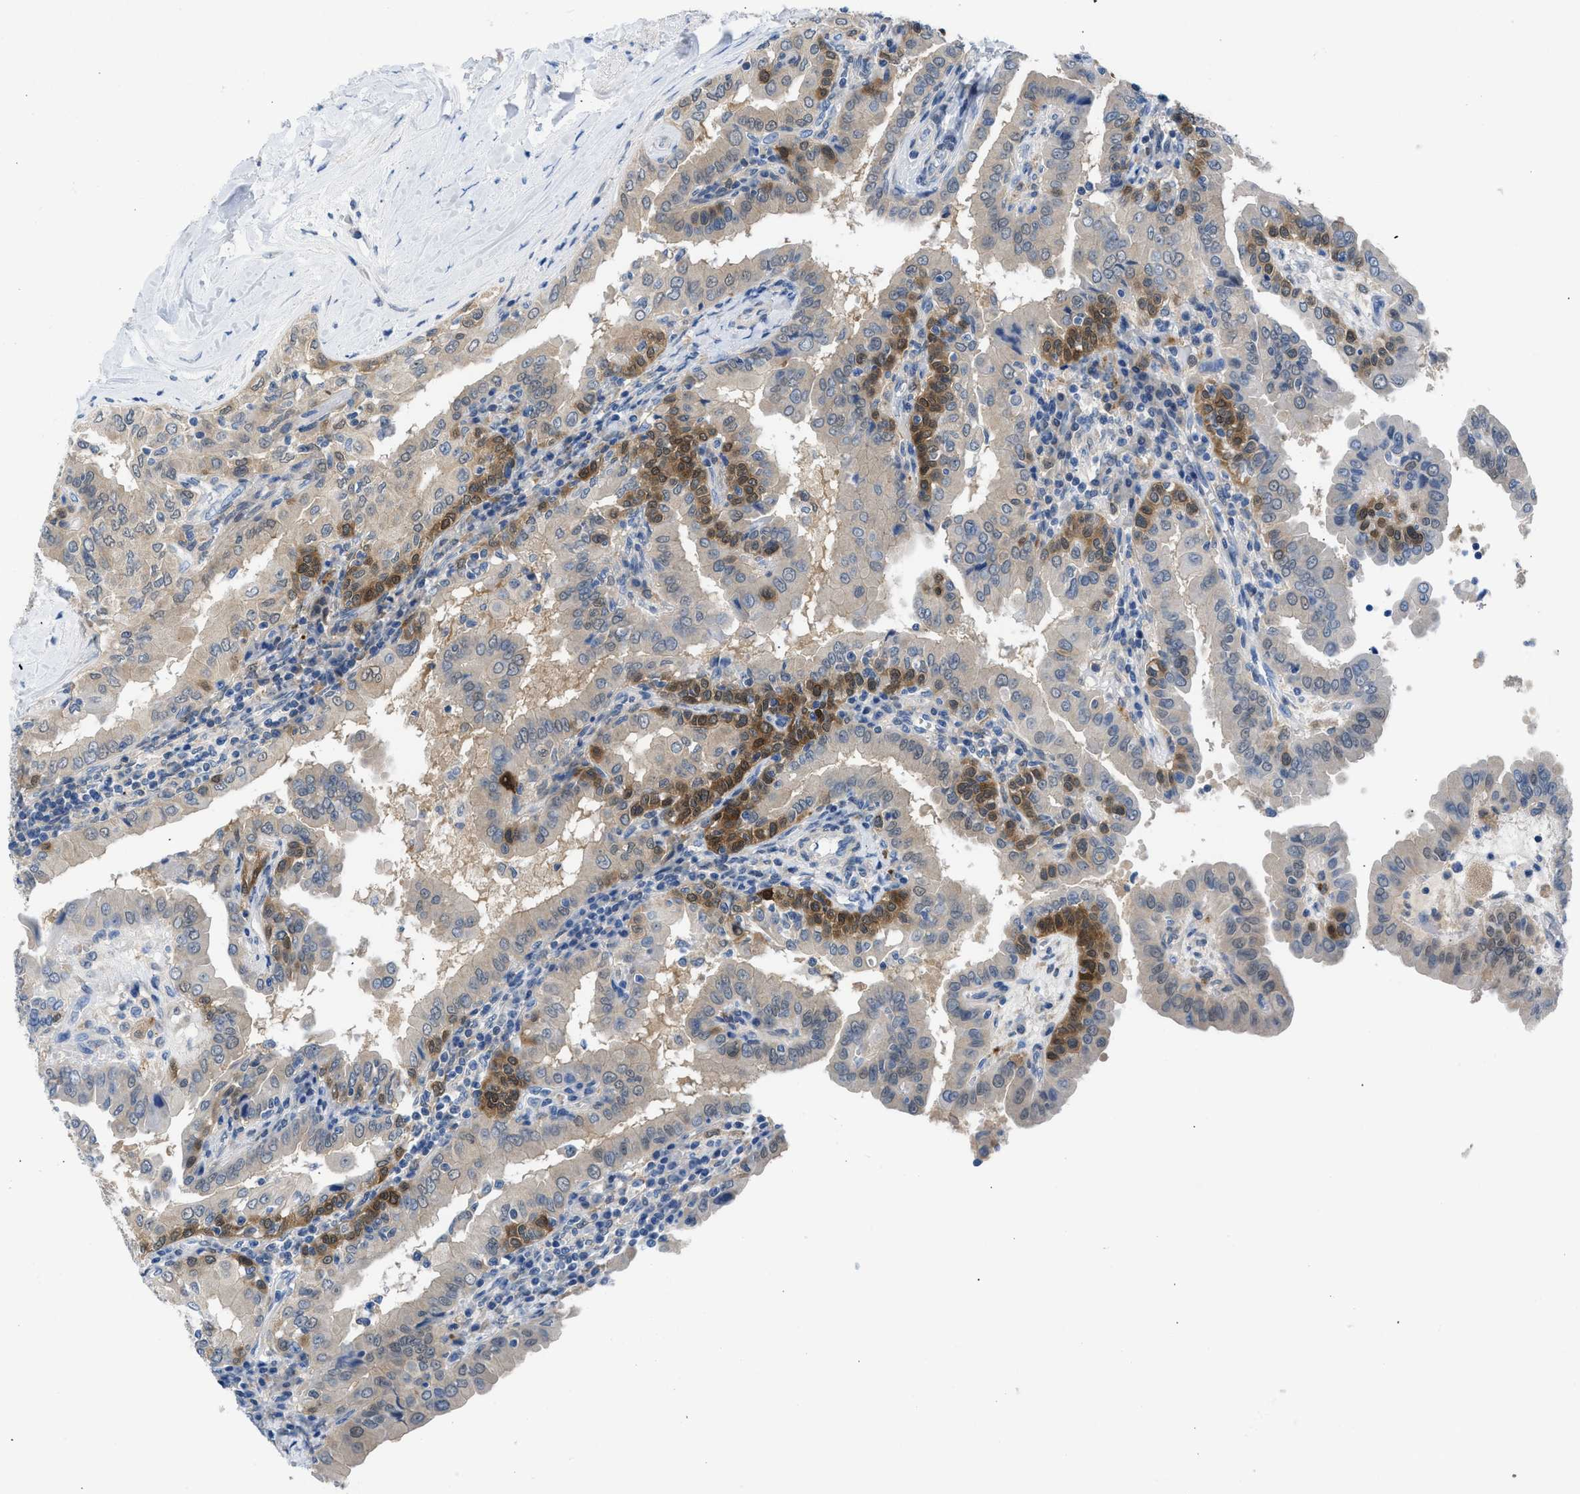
{"staining": {"intensity": "moderate", "quantity": "<25%", "location": "cytoplasmic/membranous,nuclear"}, "tissue": "thyroid cancer", "cell_type": "Tumor cells", "image_type": "cancer", "snomed": [{"axis": "morphology", "description": "Papillary adenocarcinoma, NOS"}, {"axis": "topography", "description": "Thyroid gland"}], "caption": "A photomicrograph showing moderate cytoplasmic/membranous and nuclear expression in about <25% of tumor cells in thyroid papillary adenocarcinoma, as visualized by brown immunohistochemical staining.", "gene": "CBR1", "patient": {"sex": "male", "age": 33}}